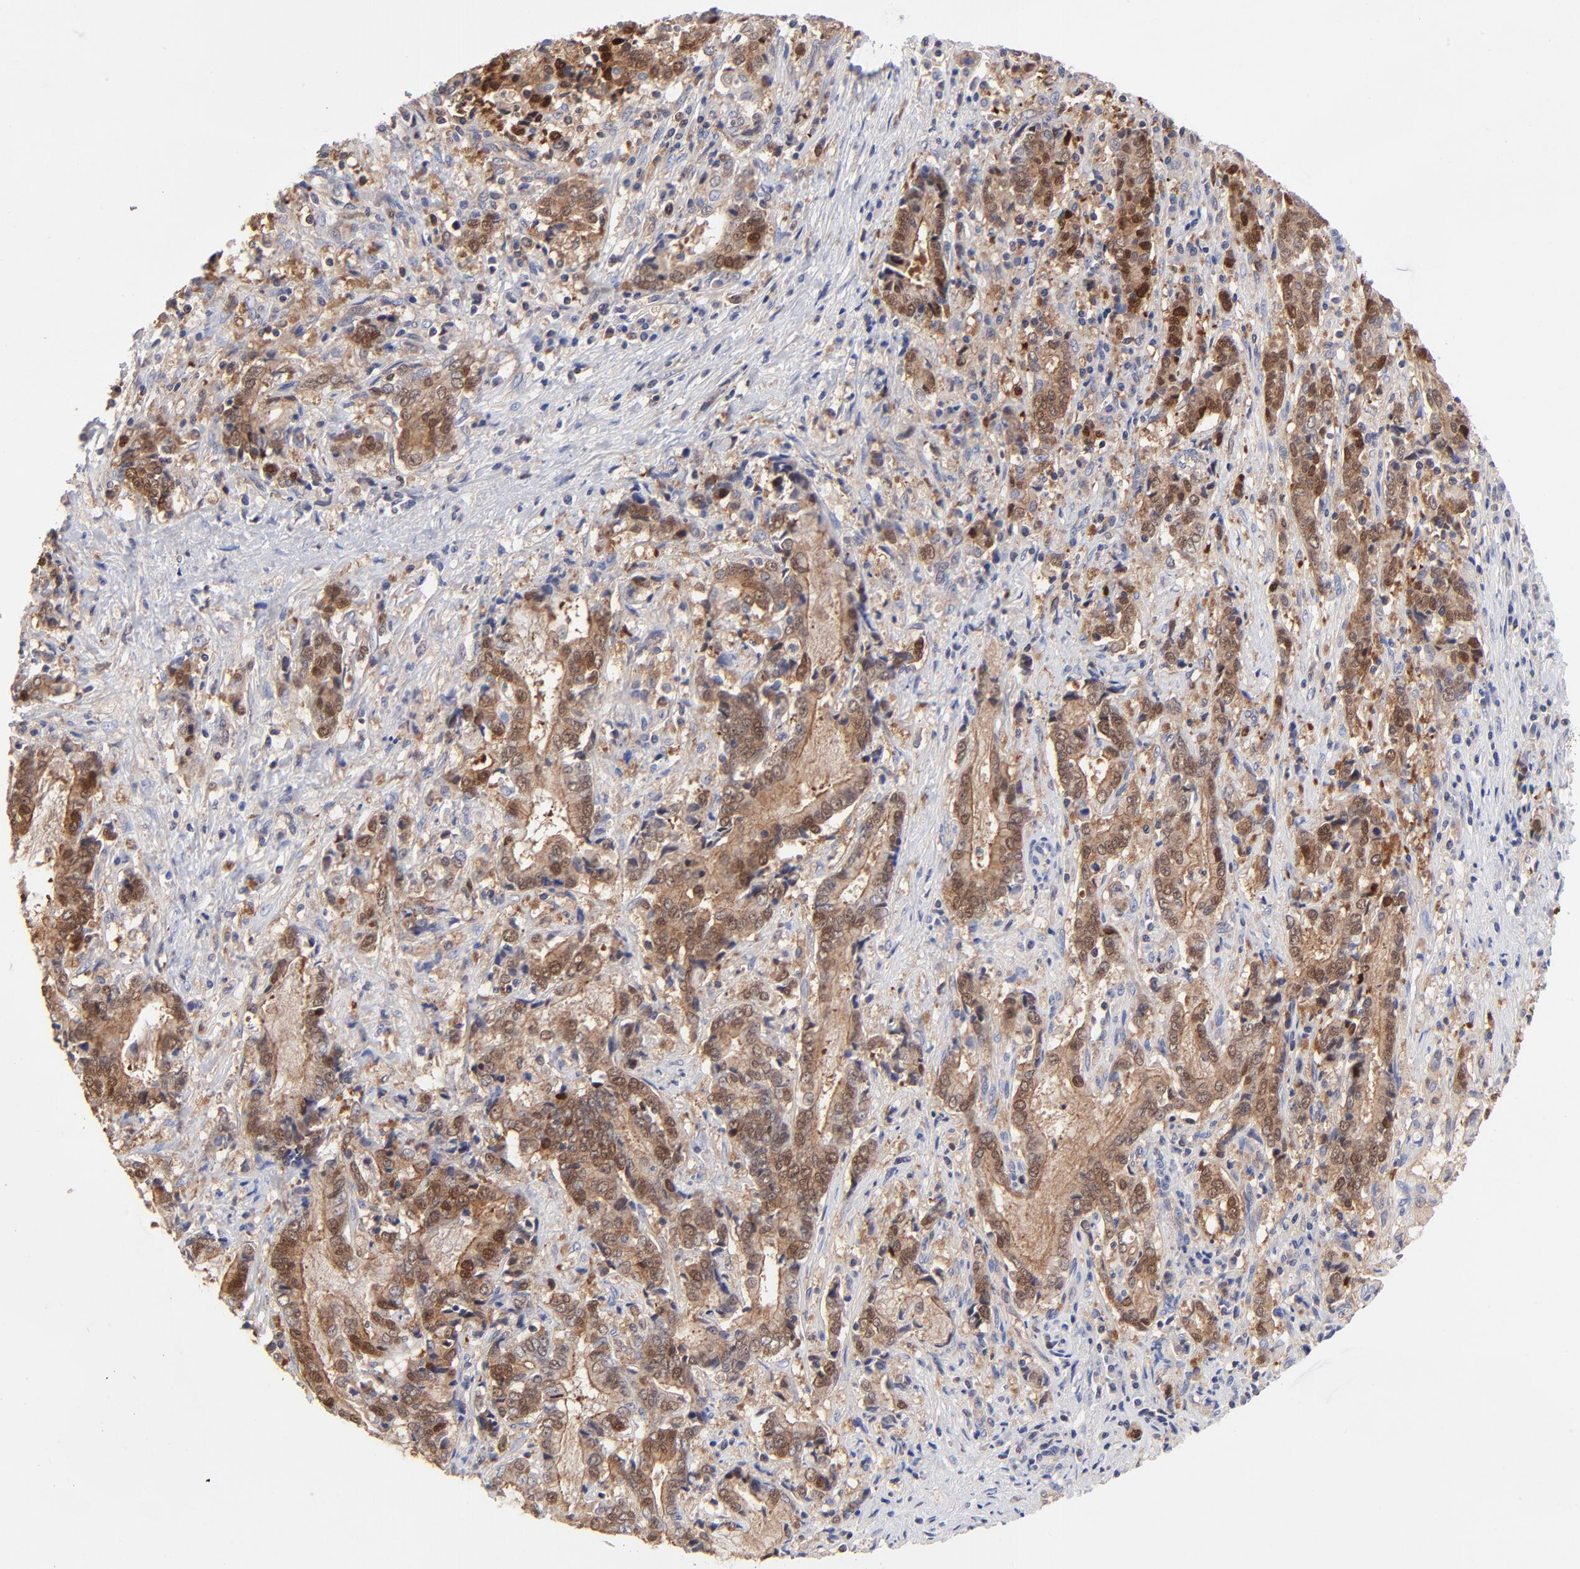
{"staining": {"intensity": "moderate", "quantity": "25%-75%", "location": "cytoplasmic/membranous,nuclear"}, "tissue": "liver cancer", "cell_type": "Tumor cells", "image_type": "cancer", "snomed": [{"axis": "morphology", "description": "Cholangiocarcinoma"}, {"axis": "topography", "description": "Liver"}], "caption": "The immunohistochemical stain highlights moderate cytoplasmic/membranous and nuclear staining in tumor cells of liver cholangiocarcinoma tissue. (DAB = brown stain, brightfield microscopy at high magnification).", "gene": "DCTPP1", "patient": {"sex": "male", "age": 57}}